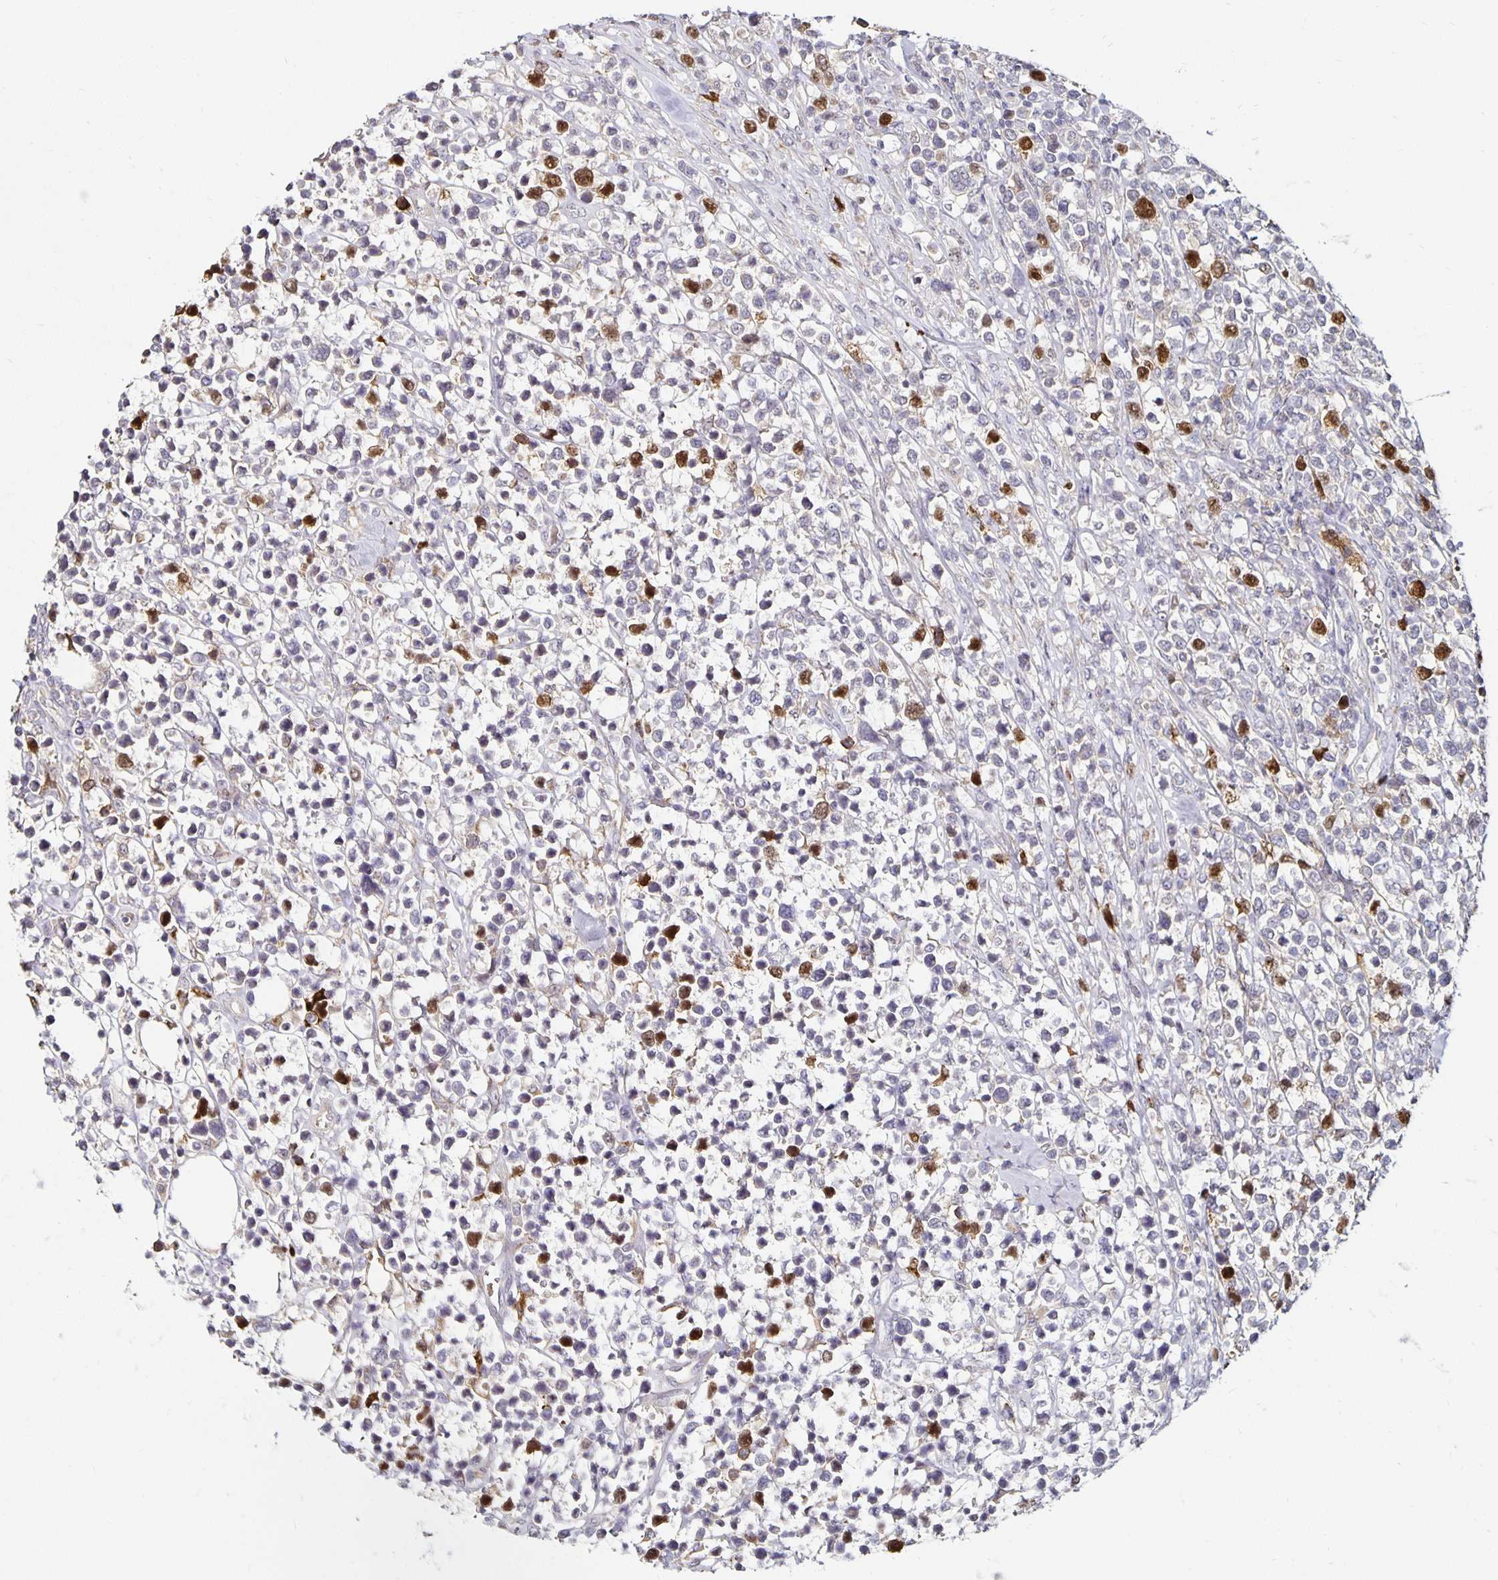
{"staining": {"intensity": "strong", "quantity": "<25%", "location": "nuclear"}, "tissue": "lymphoma", "cell_type": "Tumor cells", "image_type": "cancer", "snomed": [{"axis": "morphology", "description": "Malignant lymphoma, non-Hodgkin's type, High grade"}, {"axis": "topography", "description": "Soft tissue"}], "caption": "This image displays immunohistochemistry (IHC) staining of human high-grade malignant lymphoma, non-Hodgkin's type, with medium strong nuclear positivity in approximately <25% of tumor cells.", "gene": "ANLN", "patient": {"sex": "female", "age": 56}}